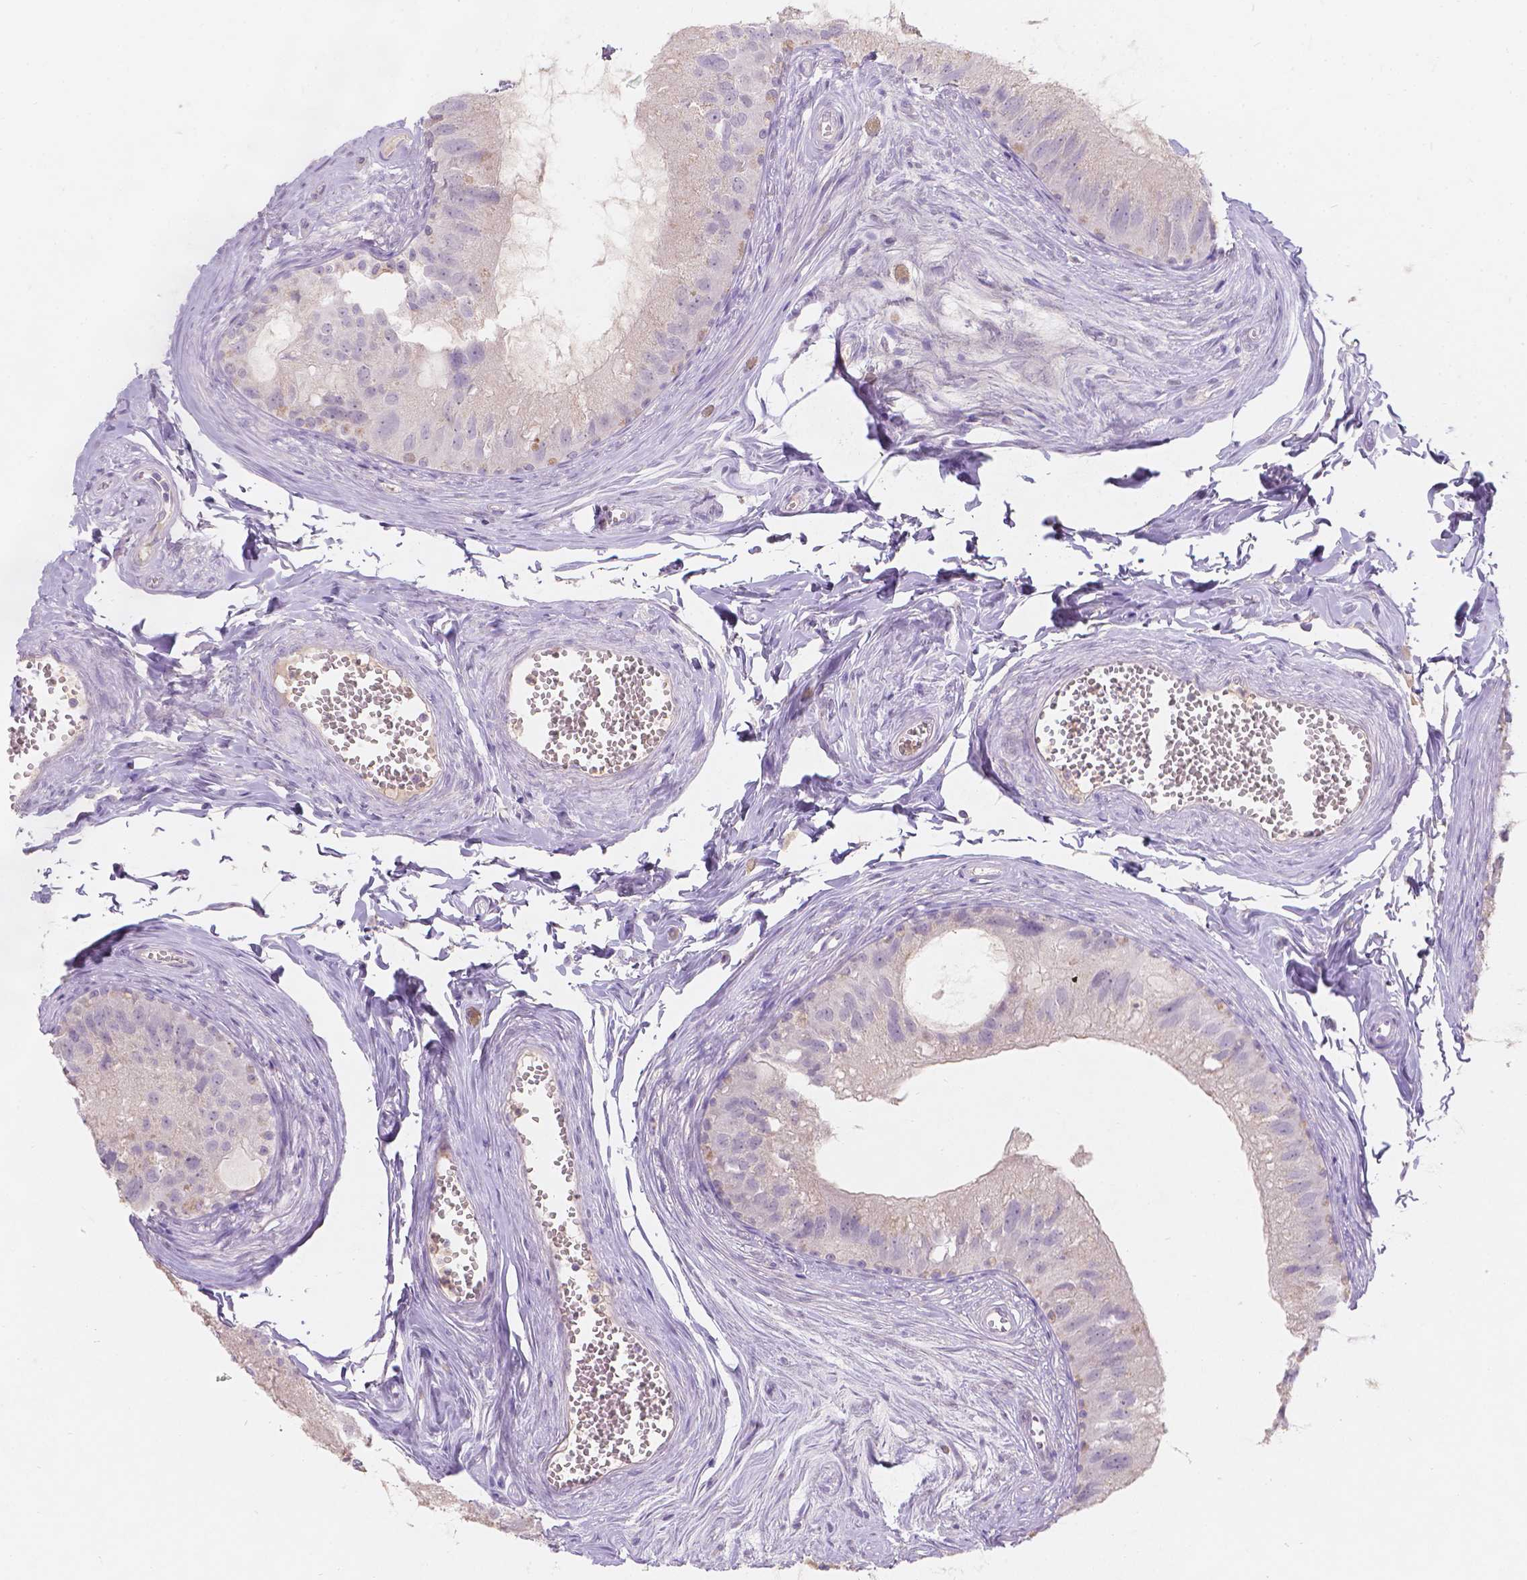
{"staining": {"intensity": "negative", "quantity": "none", "location": "none"}, "tissue": "epididymis", "cell_type": "Glandular cells", "image_type": "normal", "snomed": [{"axis": "morphology", "description": "Normal tissue, NOS"}, {"axis": "topography", "description": "Epididymis"}], "caption": "The image demonstrates no significant positivity in glandular cells of epididymis.", "gene": "DCAF4L1", "patient": {"sex": "male", "age": 45}}